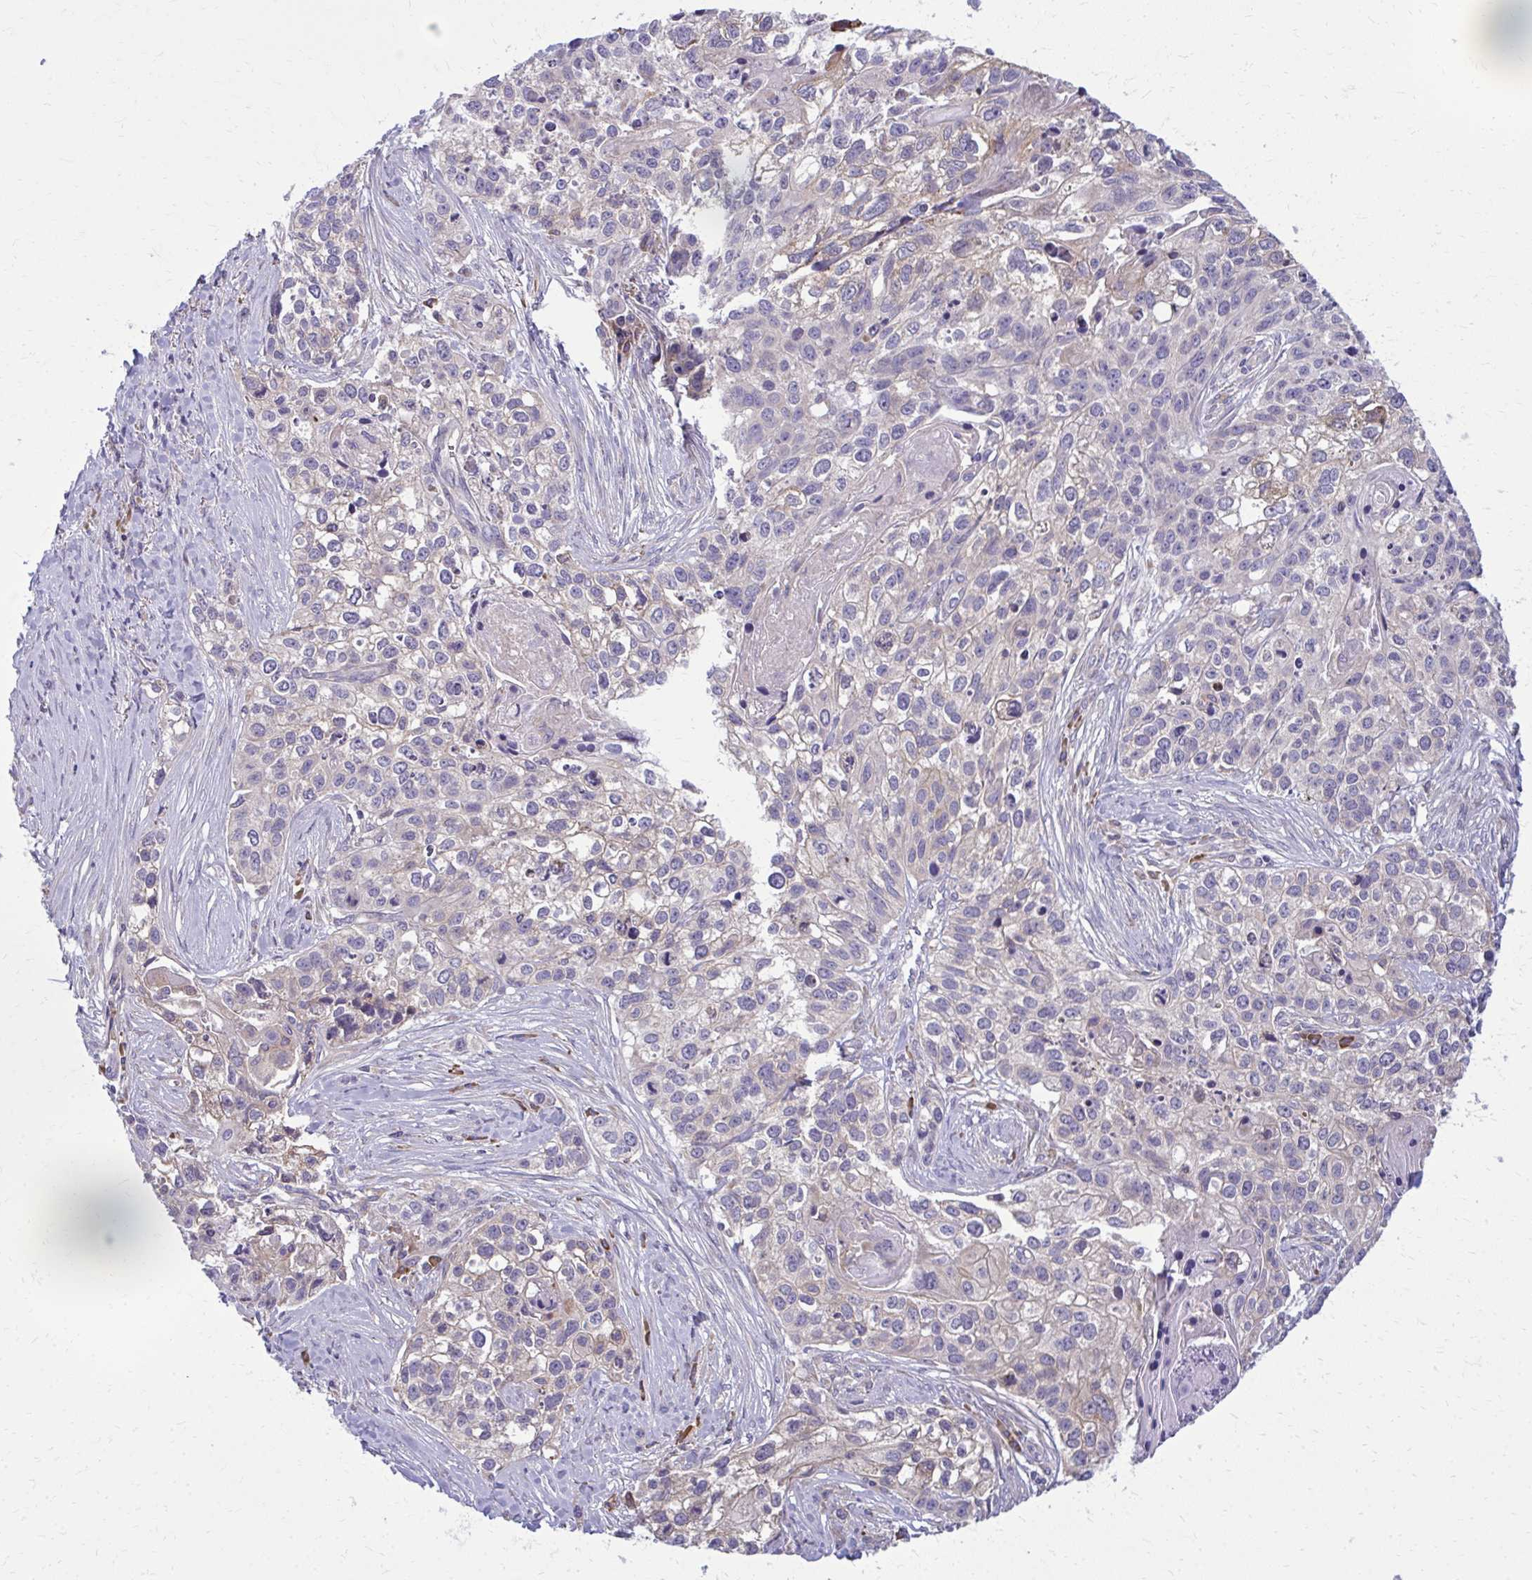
{"staining": {"intensity": "moderate", "quantity": "<25%", "location": "cytoplasmic/membranous"}, "tissue": "lung cancer", "cell_type": "Tumor cells", "image_type": "cancer", "snomed": [{"axis": "morphology", "description": "Squamous cell carcinoma, NOS"}, {"axis": "topography", "description": "Lung"}], "caption": "Lung cancer stained with immunohistochemistry (IHC) exhibits moderate cytoplasmic/membranous staining in approximately <25% of tumor cells.", "gene": "CEMP1", "patient": {"sex": "male", "age": 74}}